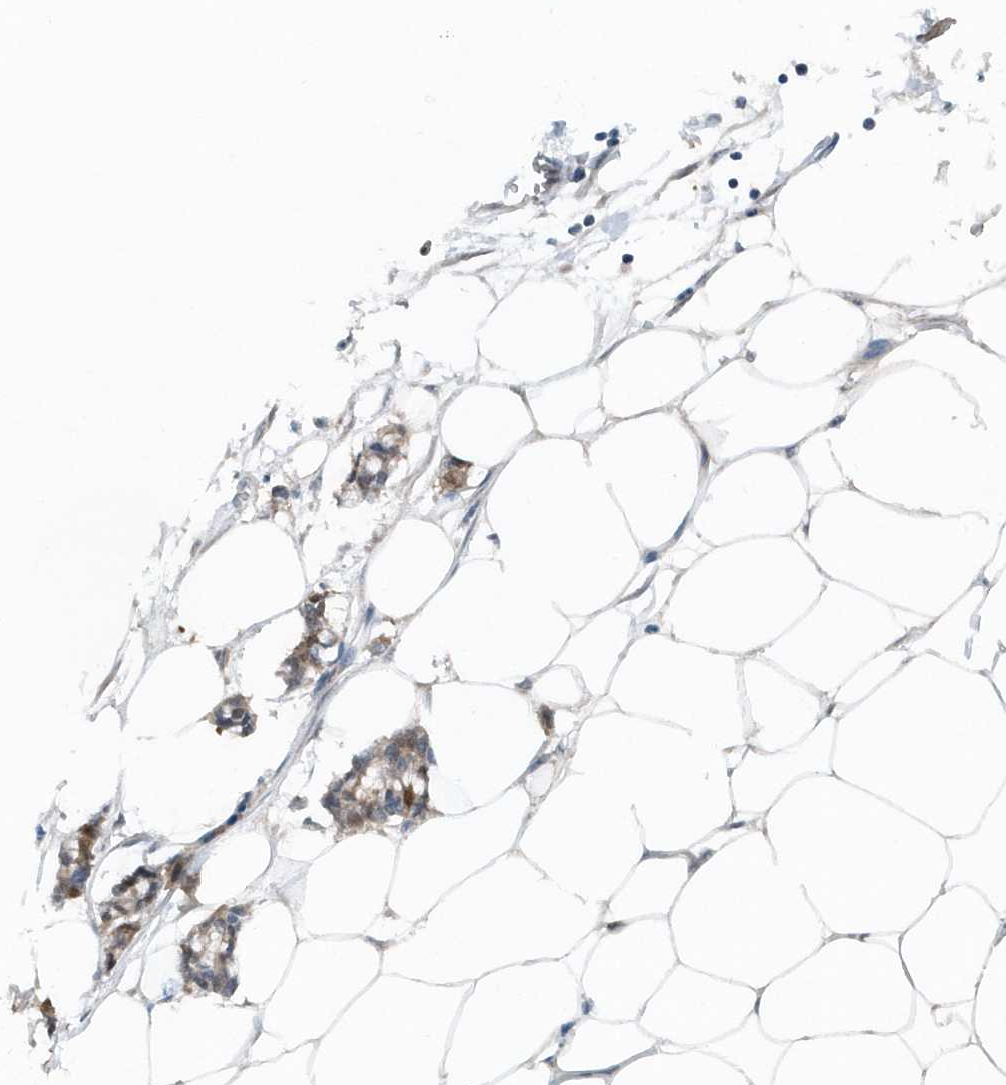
{"staining": {"intensity": "weak", "quantity": ">75%", "location": "cytoplasmic/membranous"}, "tissue": "adipose tissue", "cell_type": "Adipocytes", "image_type": "normal", "snomed": [{"axis": "morphology", "description": "Normal tissue, NOS"}, {"axis": "morphology", "description": "Adenocarcinoma, NOS"}, {"axis": "topography", "description": "Colon"}, {"axis": "topography", "description": "Peripheral nerve tissue"}], "caption": "The image demonstrates staining of benign adipose tissue, revealing weak cytoplasmic/membranous protein expression (brown color) within adipocytes.", "gene": "PFN2", "patient": {"sex": "male", "age": 14}}